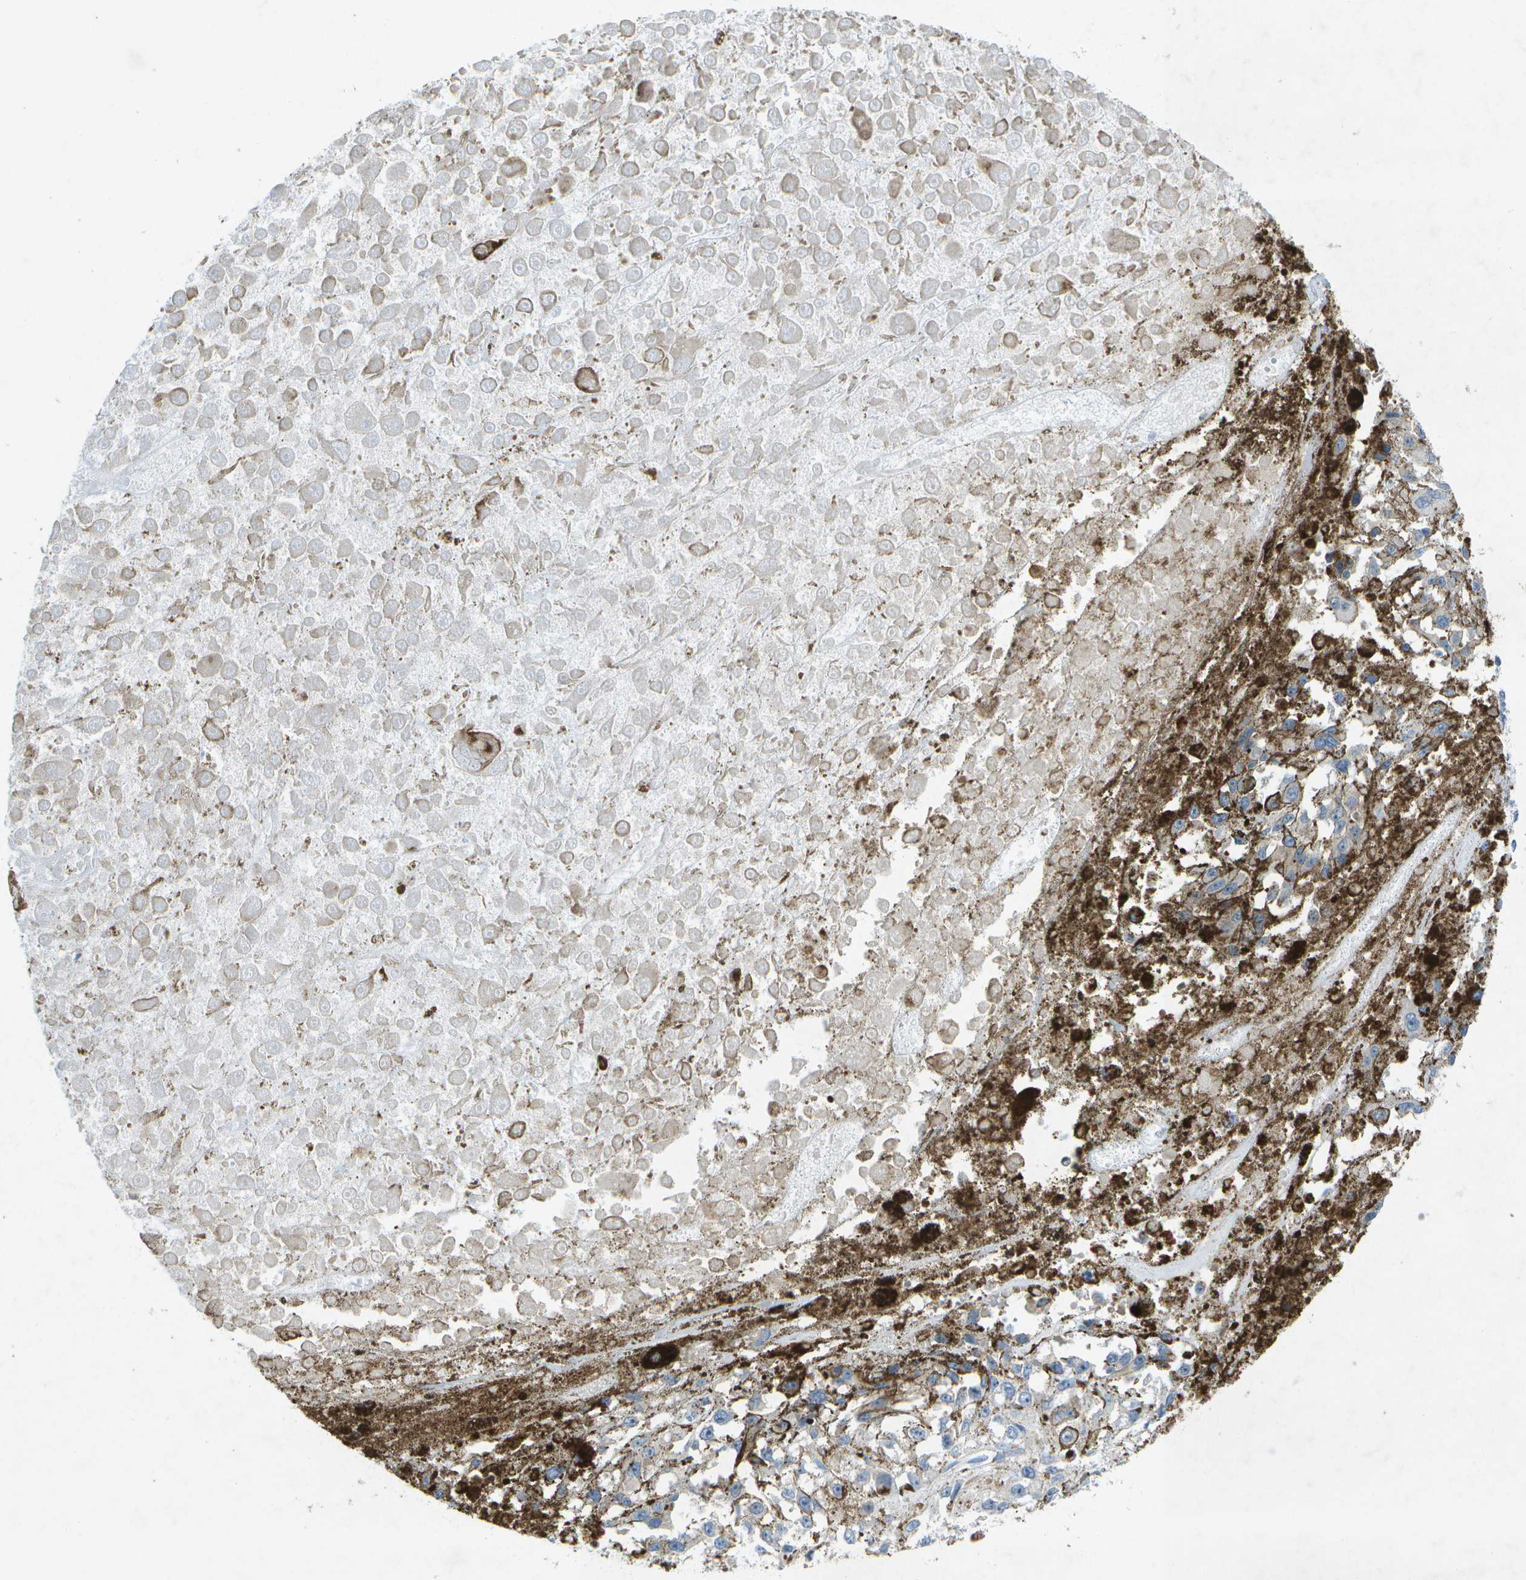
{"staining": {"intensity": "weak", "quantity": "<25%", "location": "cytoplasmic/membranous"}, "tissue": "melanoma", "cell_type": "Tumor cells", "image_type": "cancer", "snomed": [{"axis": "morphology", "description": "Malignant melanoma, Metastatic site"}, {"axis": "topography", "description": "Lymph node"}], "caption": "This is a micrograph of IHC staining of melanoma, which shows no expression in tumor cells.", "gene": "WNK2", "patient": {"sex": "male", "age": 59}}